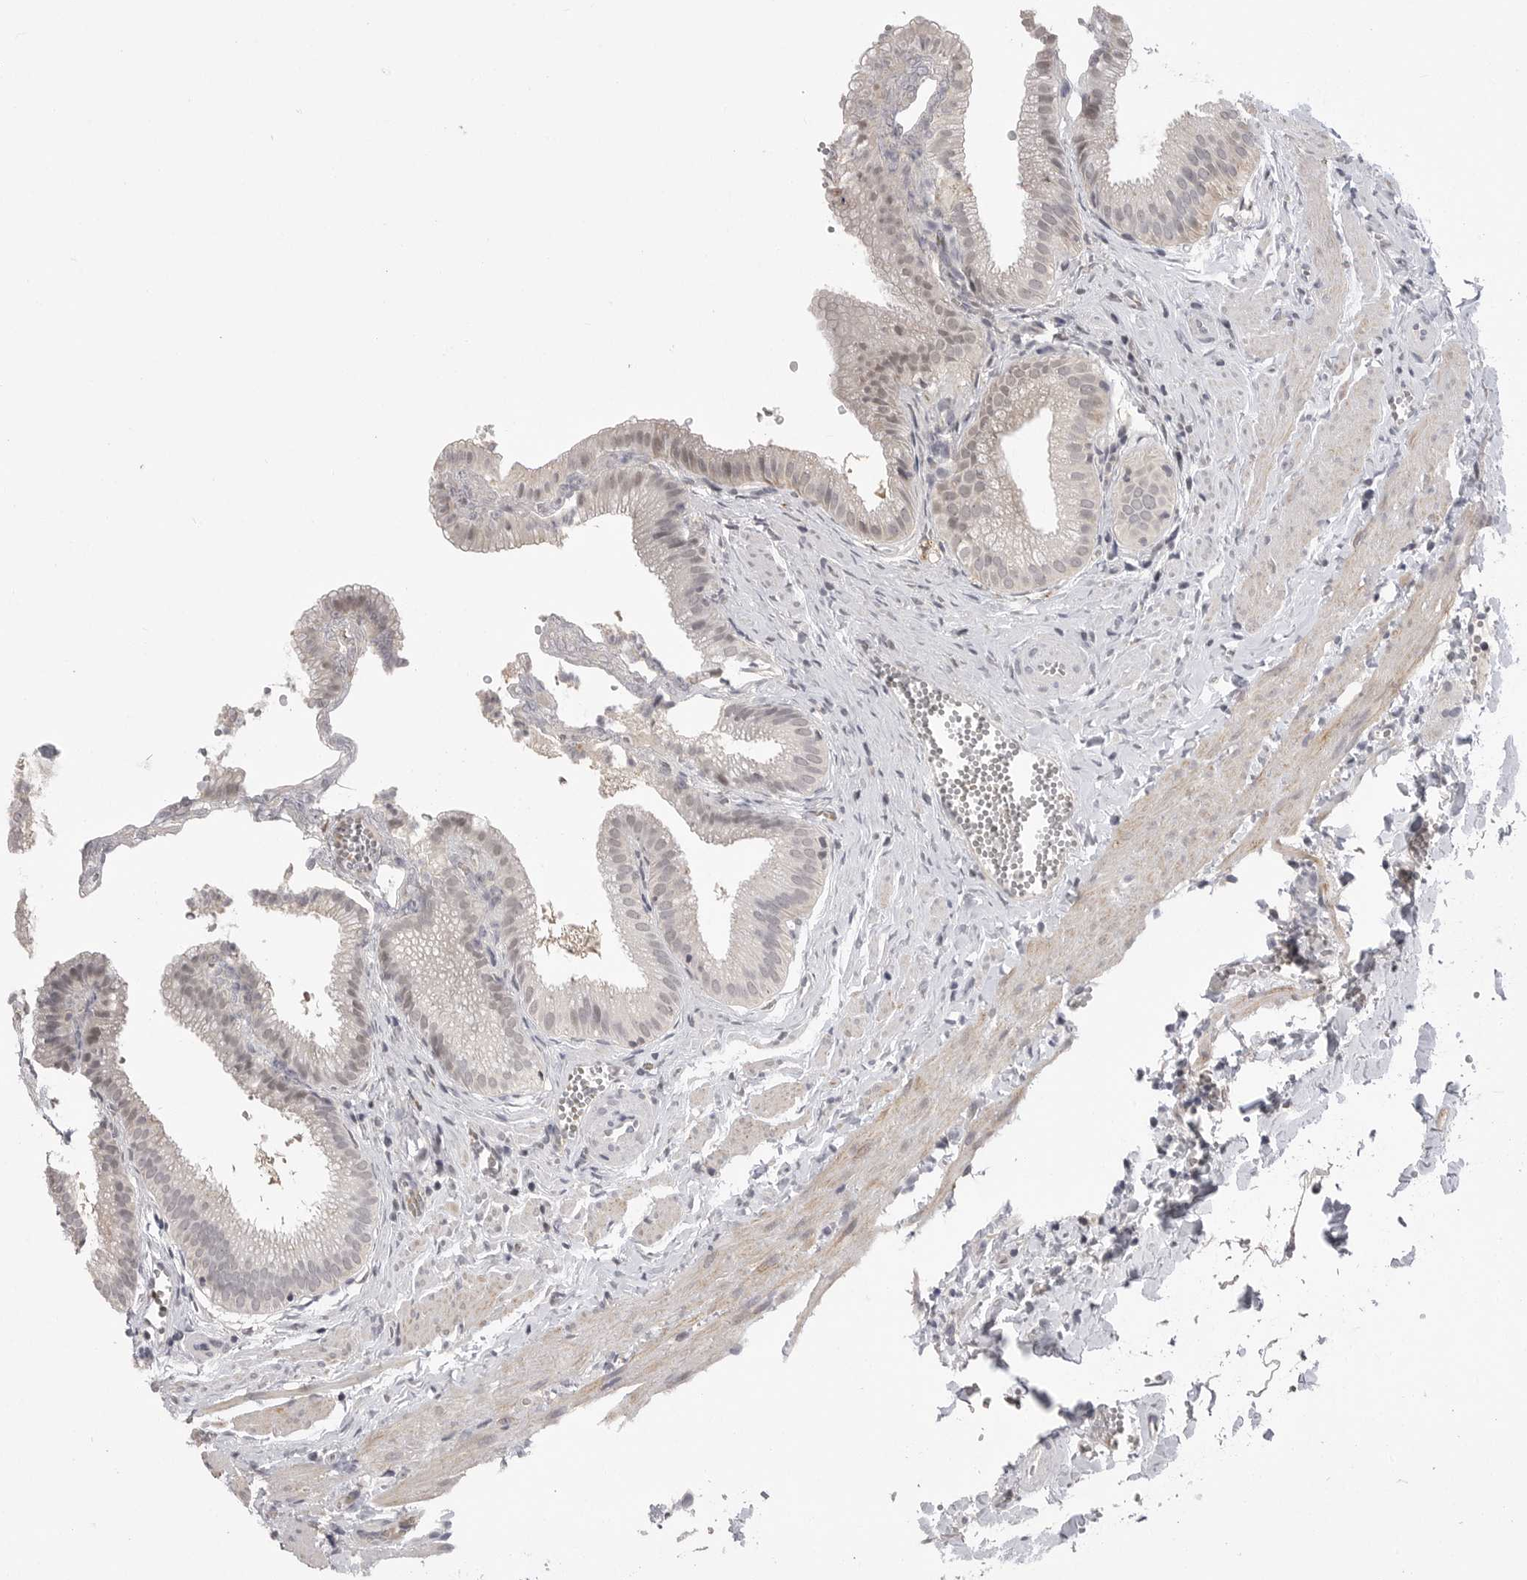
{"staining": {"intensity": "weak", "quantity": "<25%", "location": "nuclear"}, "tissue": "gallbladder", "cell_type": "Glandular cells", "image_type": "normal", "snomed": [{"axis": "morphology", "description": "Normal tissue, NOS"}, {"axis": "topography", "description": "Gallbladder"}], "caption": "Glandular cells show no significant protein expression in benign gallbladder. (Brightfield microscopy of DAB (3,3'-diaminobenzidine) immunohistochemistry (IHC) at high magnification).", "gene": "PLEKHF1", "patient": {"sex": "male", "age": 38}}